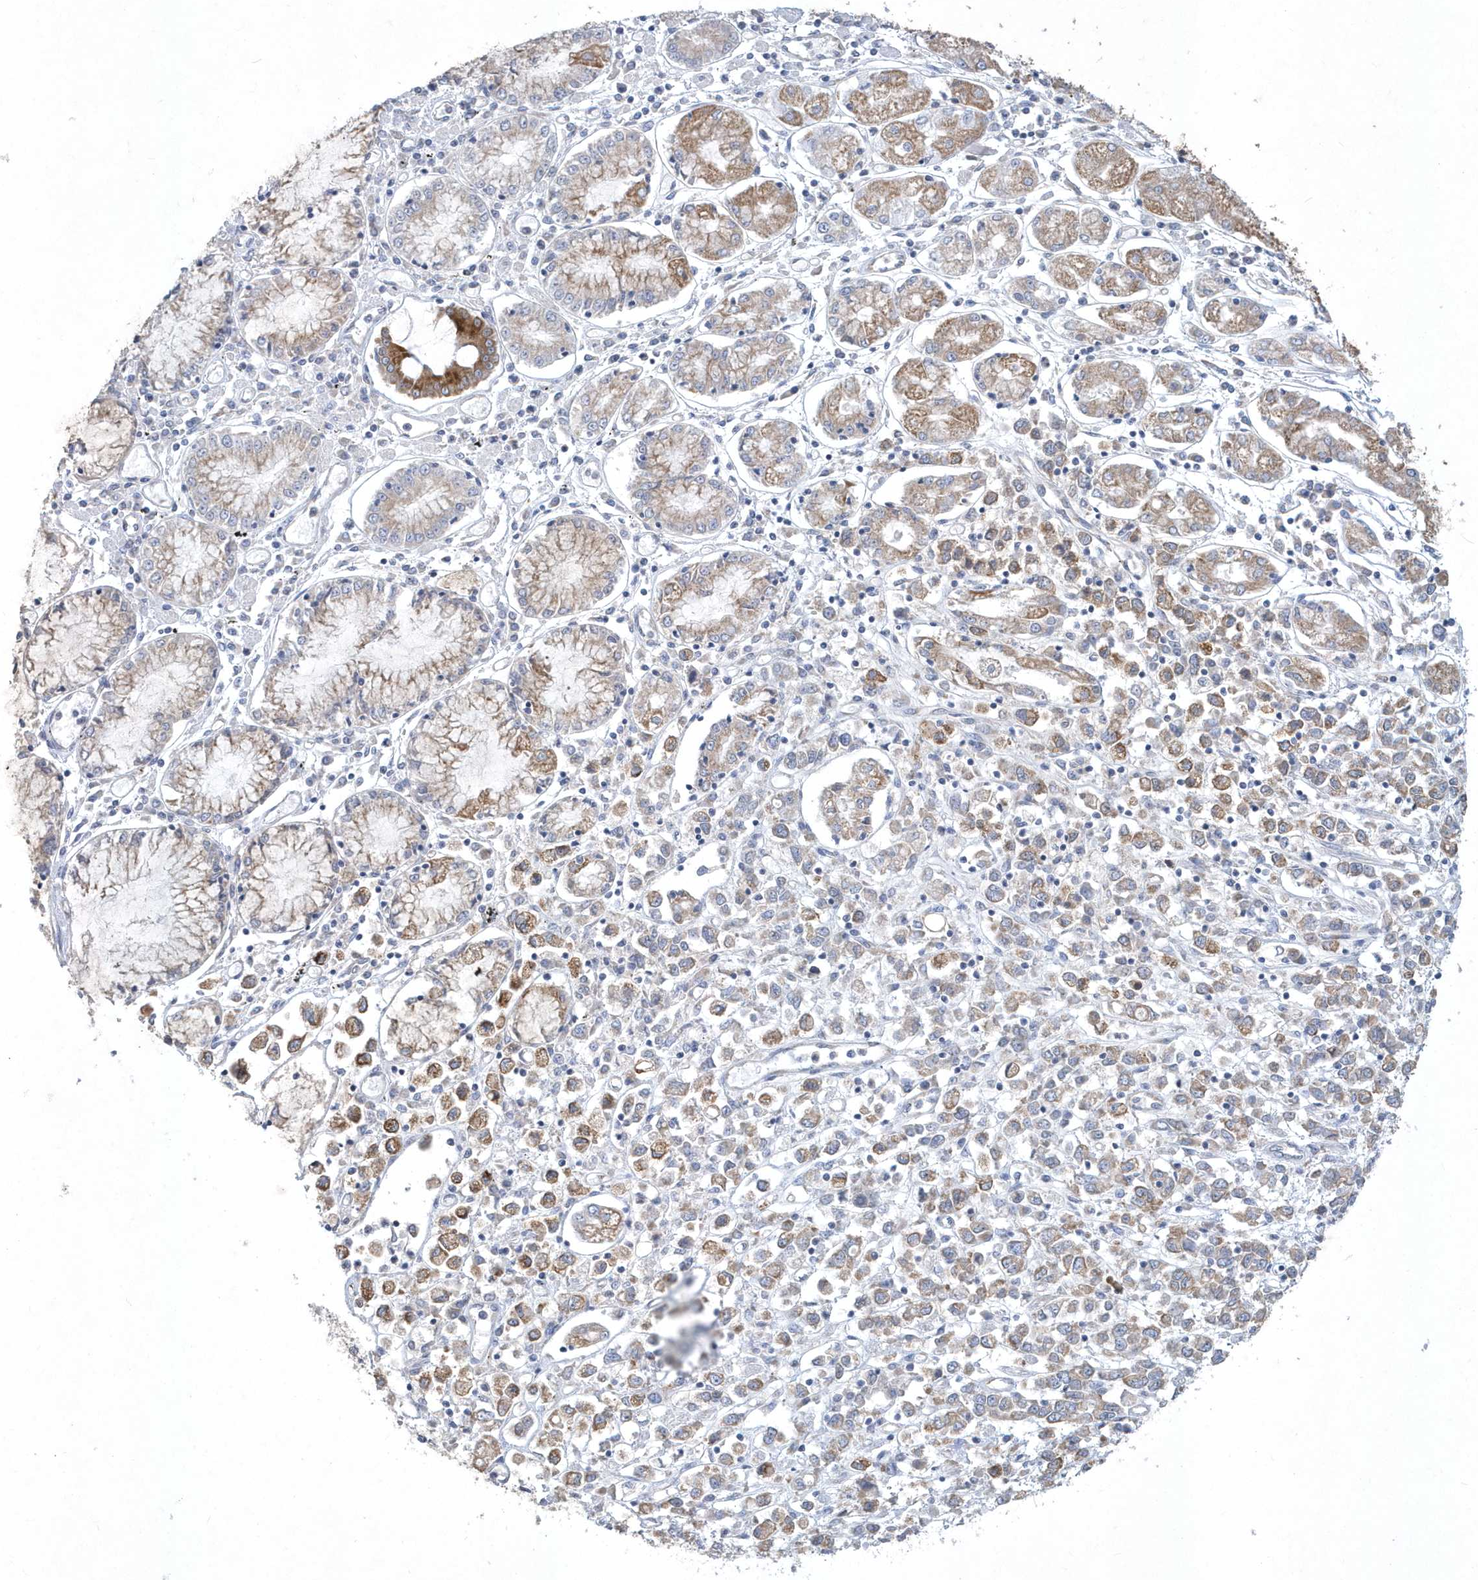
{"staining": {"intensity": "moderate", "quantity": "25%-75%", "location": "cytoplasmic/membranous"}, "tissue": "stomach cancer", "cell_type": "Tumor cells", "image_type": "cancer", "snomed": [{"axis": "morphology", "description": "Adenocarcinoma, NOS"}, {"axis": "topography", "description": "Stomach"}], "caption": "Human adenocarcinoma (stomach) stained for a protein (brown) demonstrates moderate cytoplasmic/membranous positive positivity in approximately 25%-75% of tumor cells.", "gene": "DGAT1", "patient": {"sex": "female", "age": 76}}